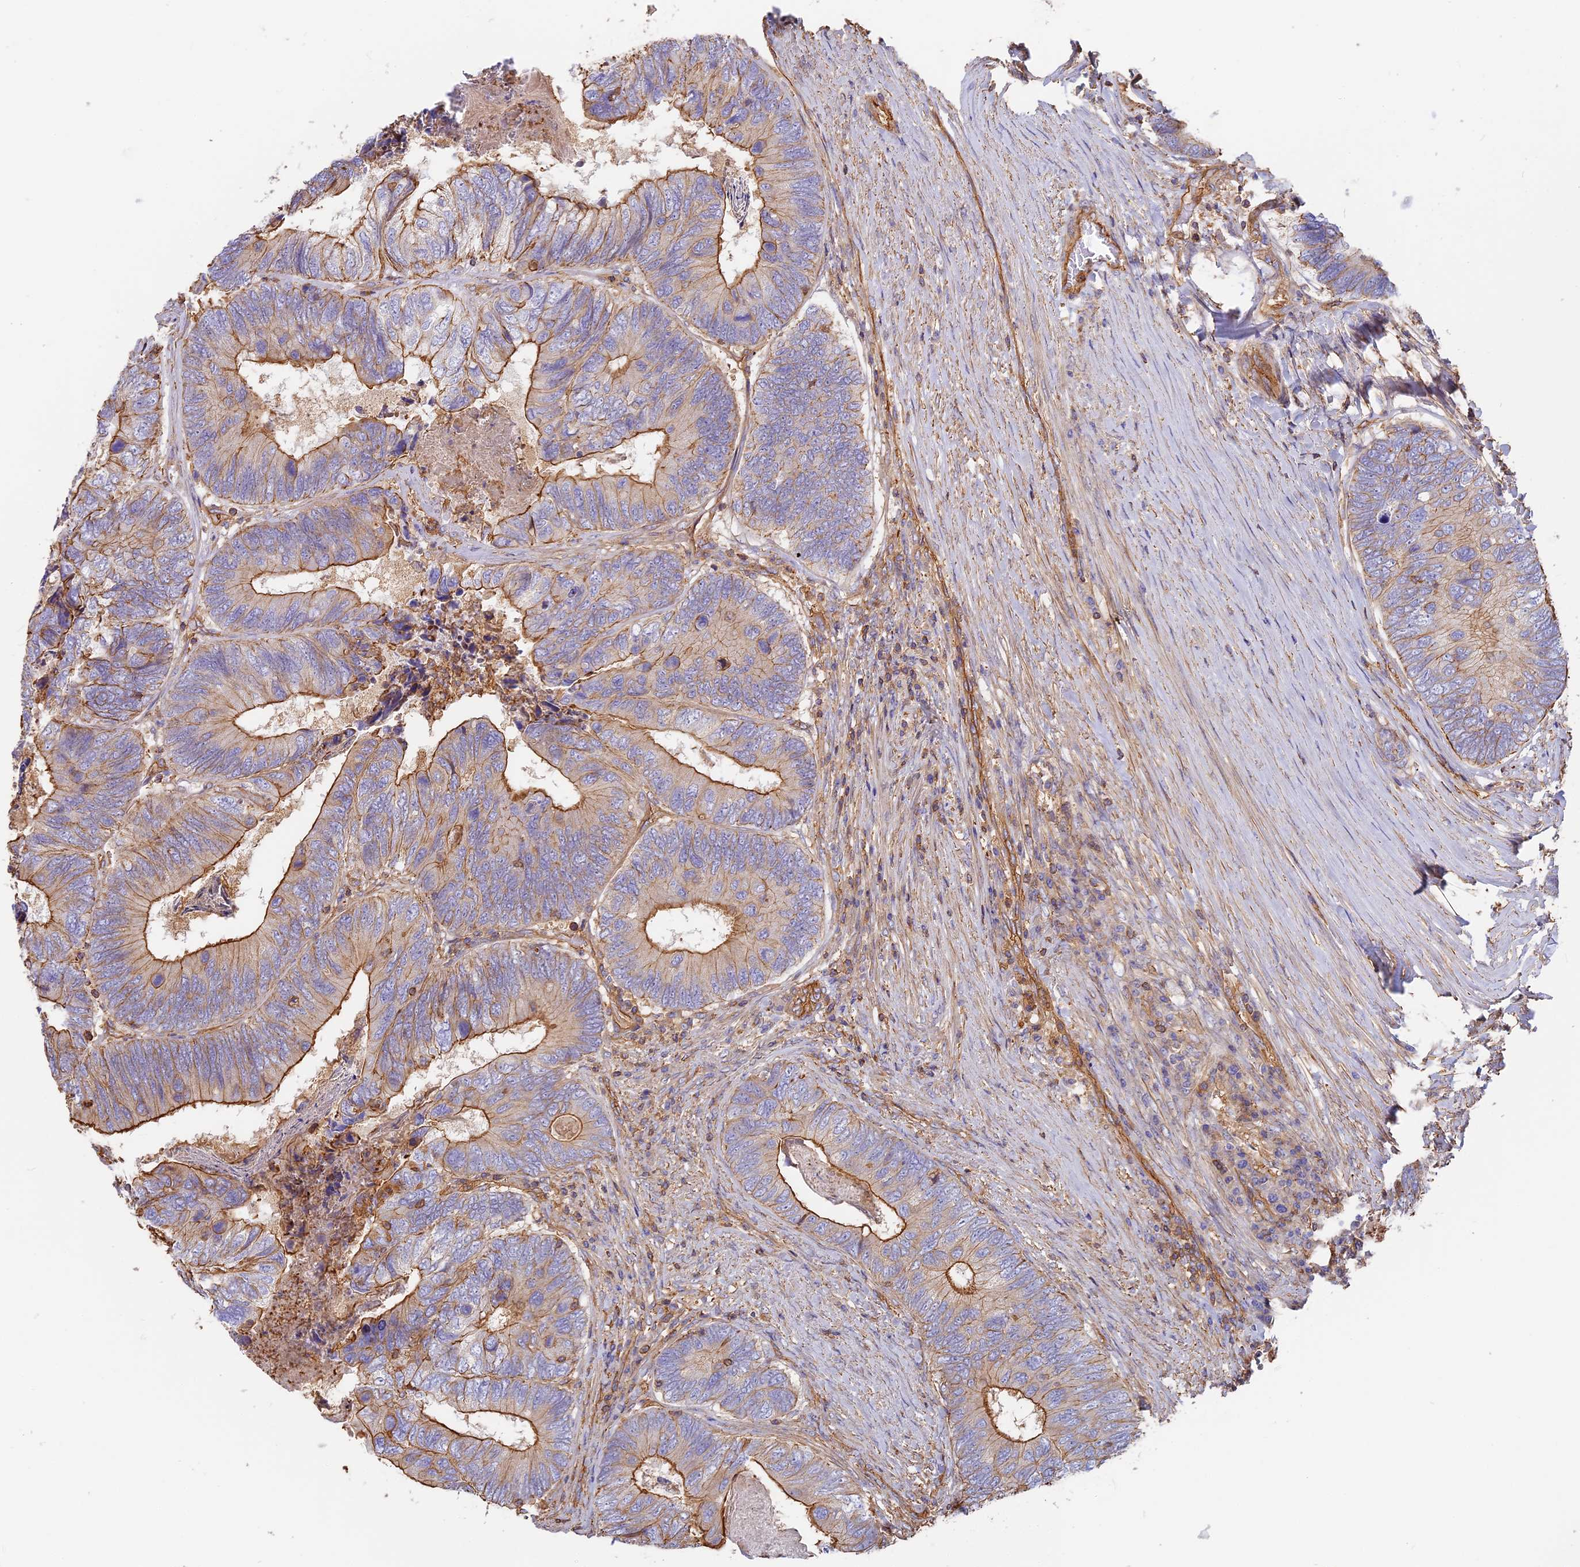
{"staining": {"intensity": "moderate", "quantity": "25%-75%", "location": "cytoplasmic/membranous"}, "tissue": "colorectal cancer", "cell_type": "Tumor cells", "image_type": "cancer", "snomed": [{"axis": "morphology", "description": "Adenocarcinoma, NOS"}, {"axis": "topography", "description": "Colon"}], "caption": "Immunohistochemical staining of colorectal cancer (adenocarcinoma) exhibits moderate cytoplasmic/membranous protein staining in approximately 25%-75% of tumor cells.", "gene": "VPS18", "patient": {"sex": "female", "age": 67}}